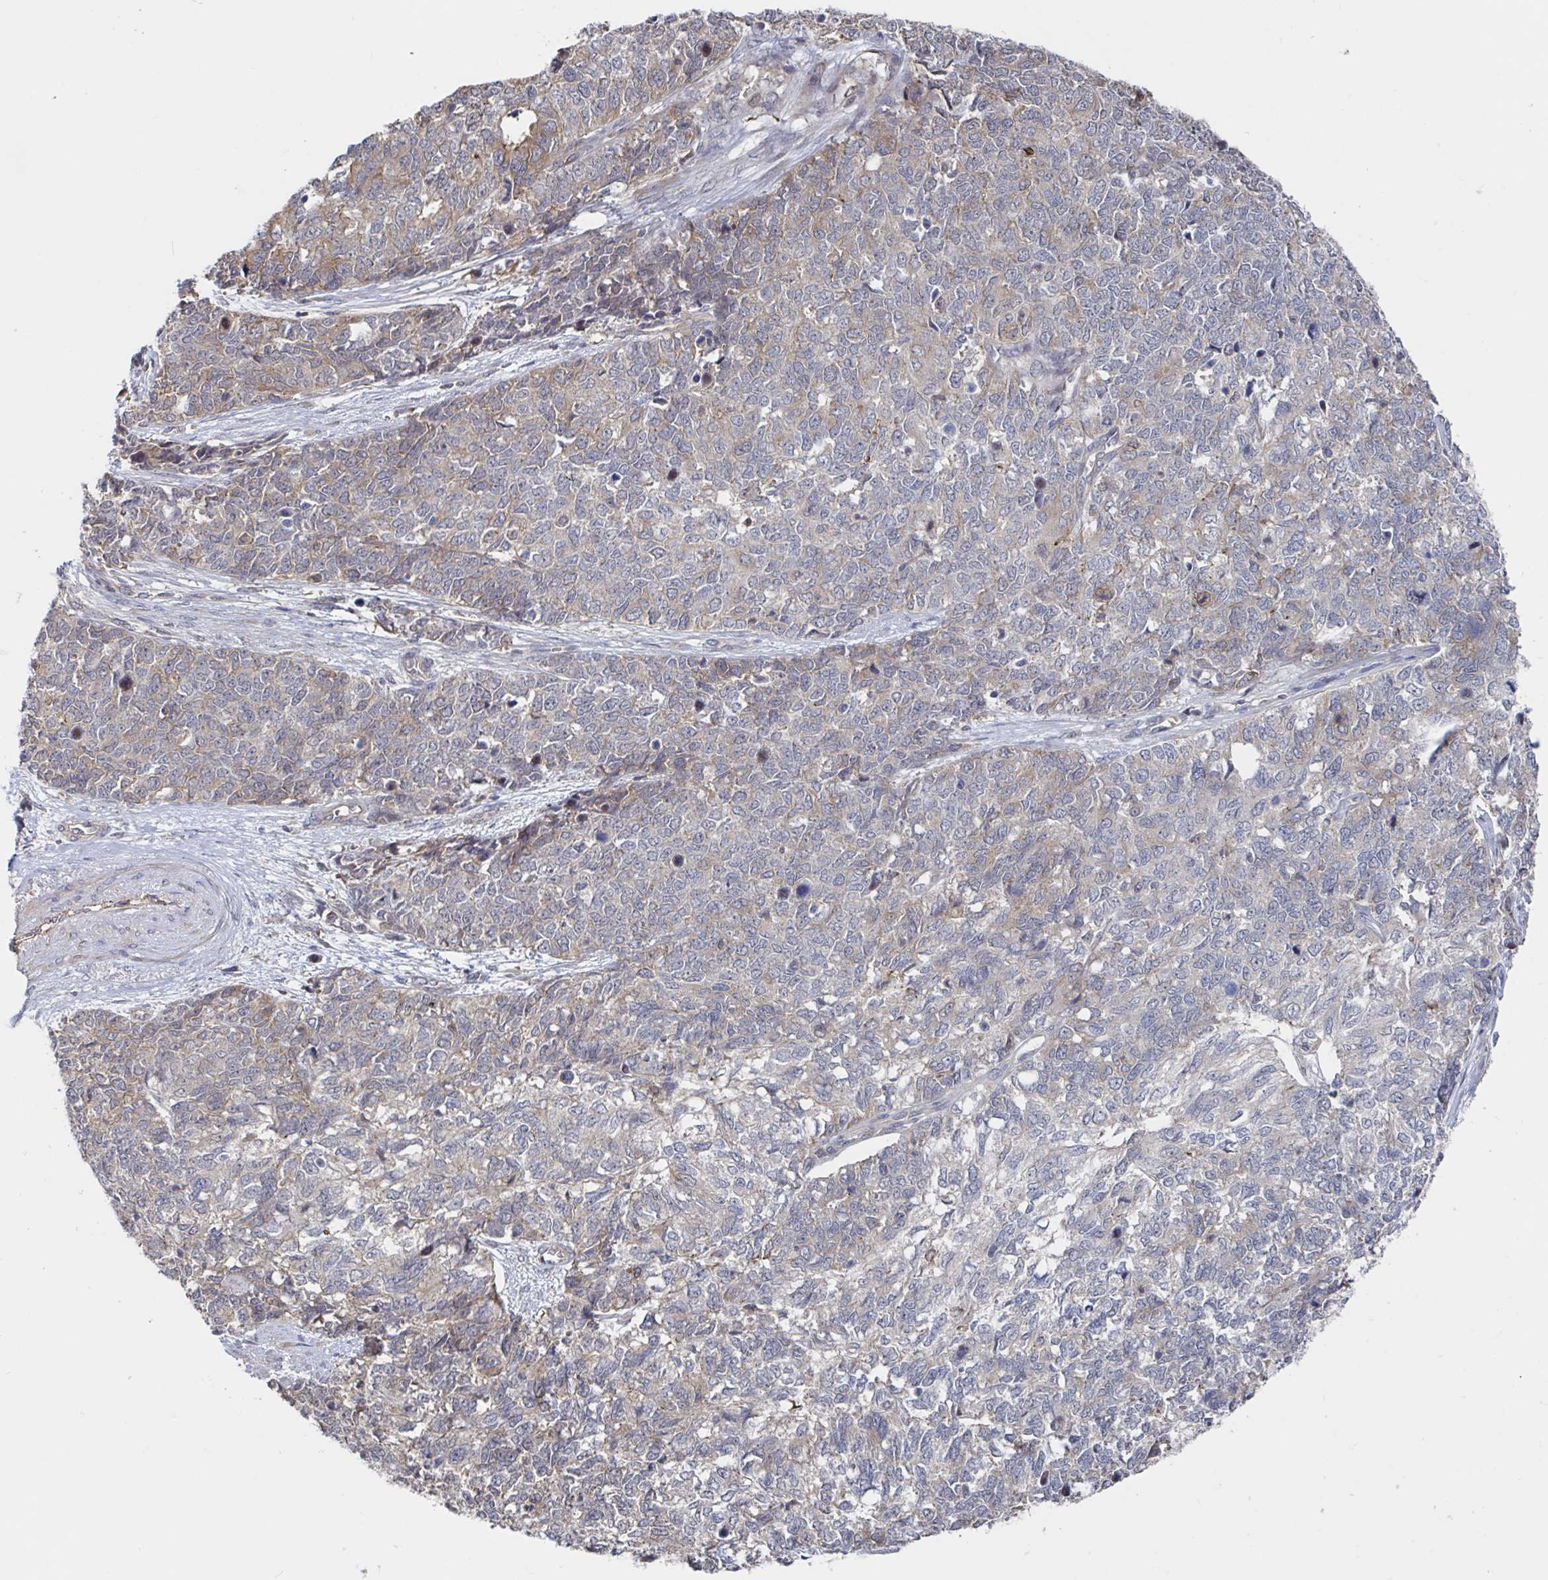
{"staining": {"intensity": "weak", "quantity": "25%-75%", "location": "cytoplasmic/membranous"}, "tissue": "cervical cancer", "cell_type": "Tumor cells", "image_type": "cancer", "snomed": [{"axis": "morphology", "description": "Adenocarcinoma, NOS"}, {"axis": "topography", "description": "Cervix"}], "caption": "Brown immunohistochemical staining in adenocarcinoma (cervical) displays weak cytoplasmic/membranous expression in about 25%-75% of tumor cells.", "gene": "DHRS12", "patient": {"sex": "female", "age": 63}}